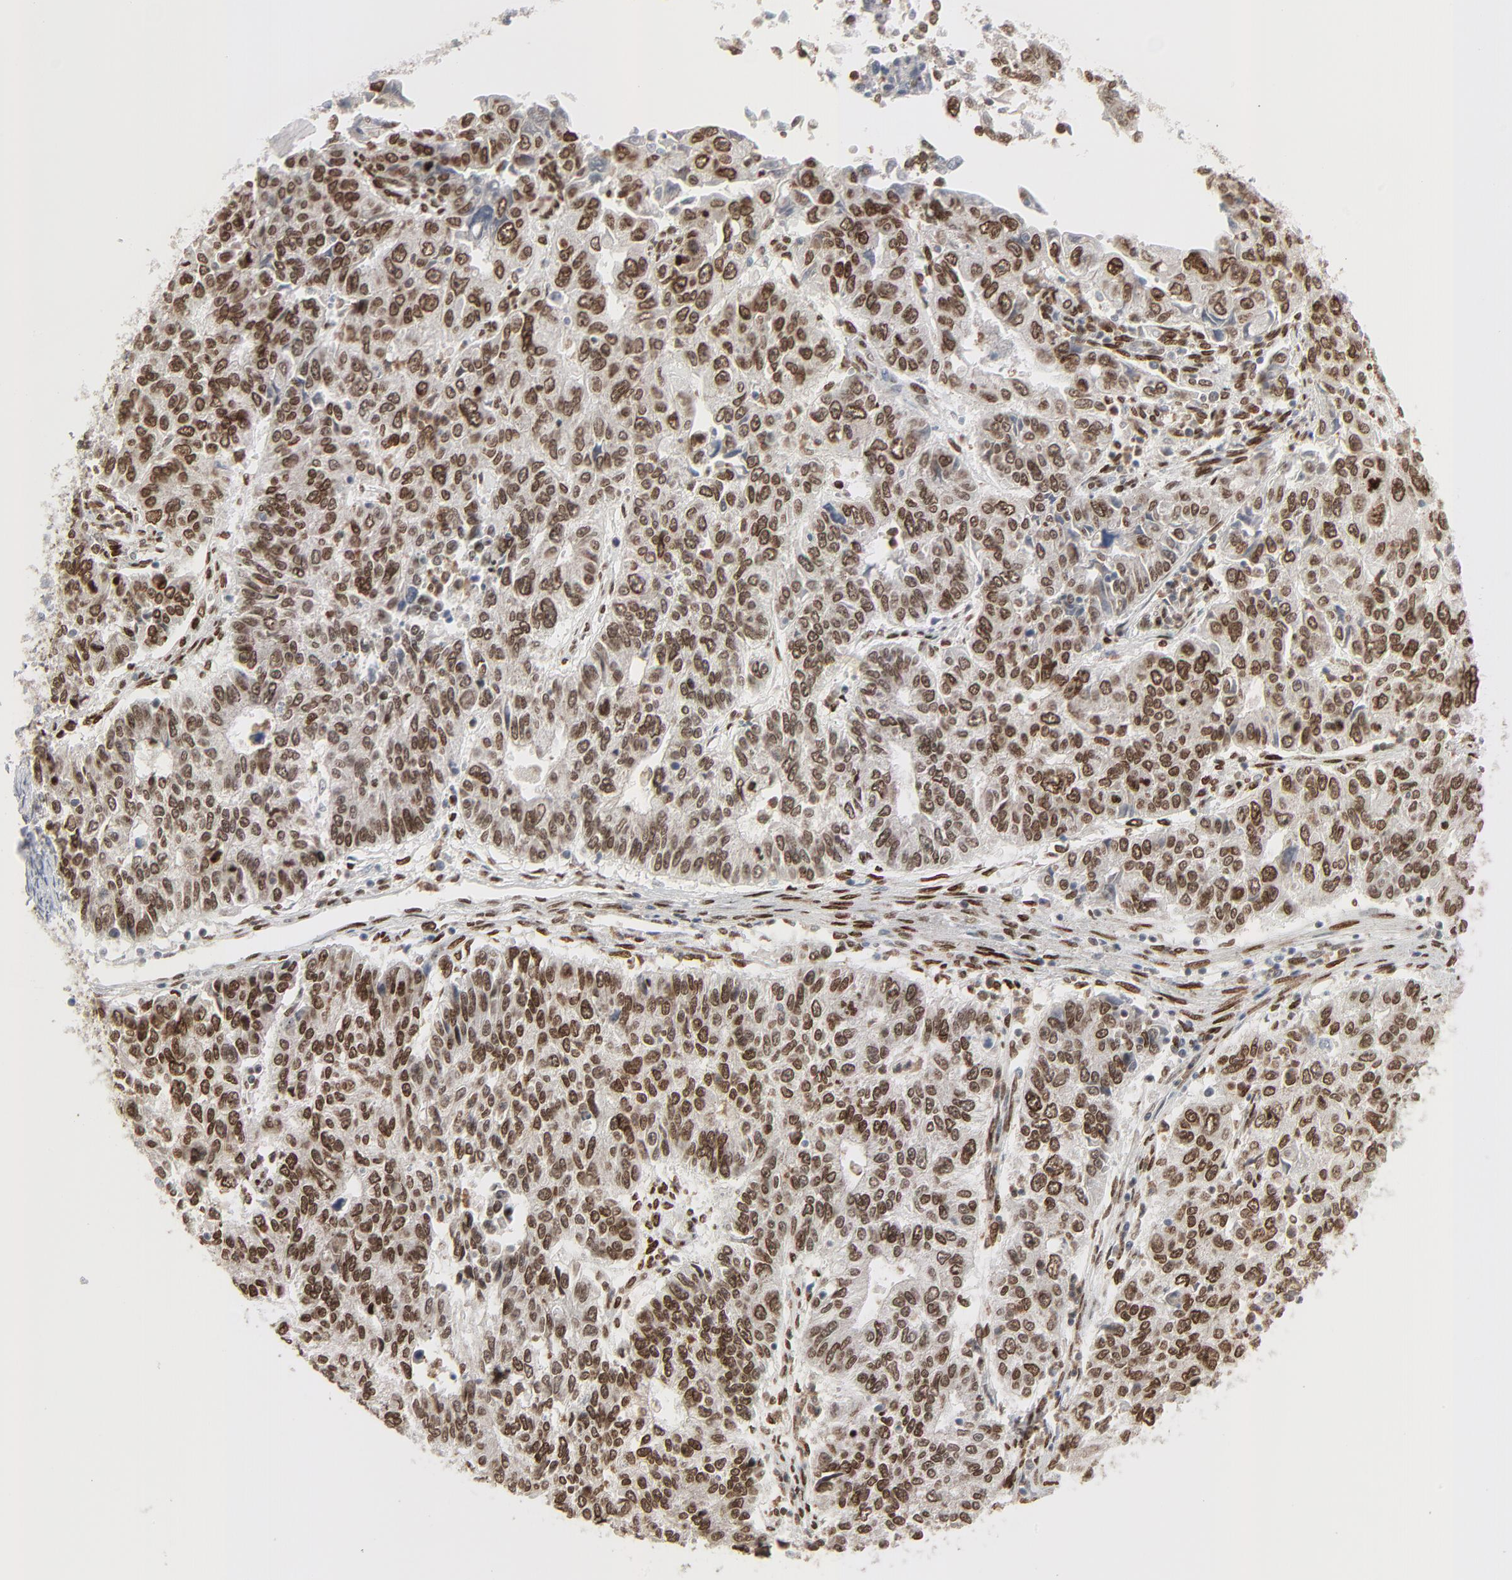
{"staining": {"intensity": "strong", "quantity": ">75%", "location": "nuclear"}, "tissue": "endometrial cancer", "cell_type": "Tumor cells", "image_type": "cancer", "snomed": [{"axis": "morphology", "description": "Adenocarcinoma, NOS"}, {"axis": "topography", "description": "Endometrium"}], "caption": "An immunohistochemistry micrograph of neoplastic tissue is shown. Protein staining in brown labels strong nuclear positivity in endometrial cancer (adenocarcinoma) within tumor cells.", "gene": "CUX1", "patient": {"sex": "female", "age": 42}}